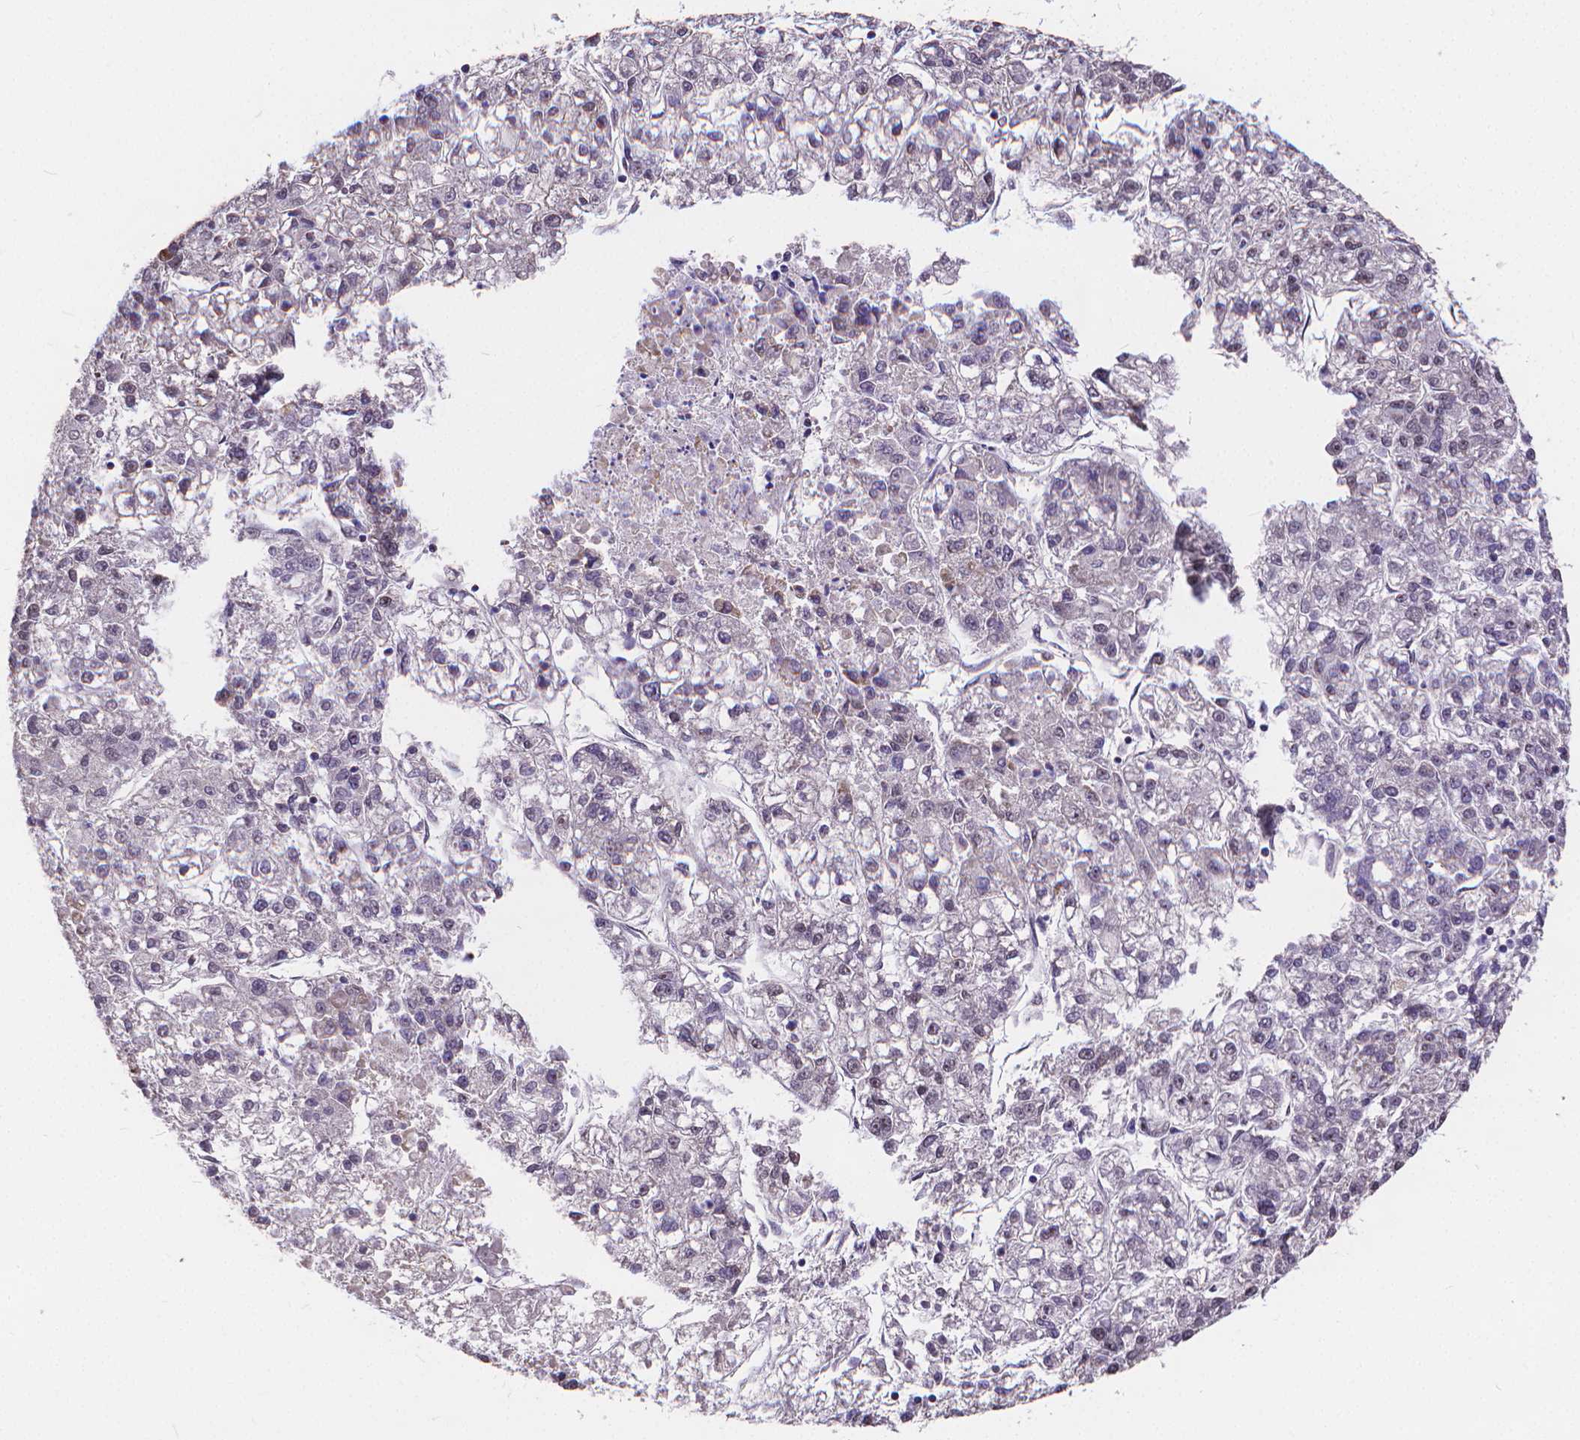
{"staining": {"intensity": "negative", "quantity": "none", "location": "none"}, "tissue": "liver cancer", "cell_type": "Tumor cells", "image_type": "cancer", "snomed": [{"axis": "morphology", "description": "Carcinoma, Hepatocellular, NOS"}, {"axis": "topography", "description": "Liver"}], "caption": "Immunohistochemistry of hepatocellular carcinoma (liver) shows no staining in tumor cells.", "gene": "GLRB", "patient": {"sex": "male", "age": 56}}